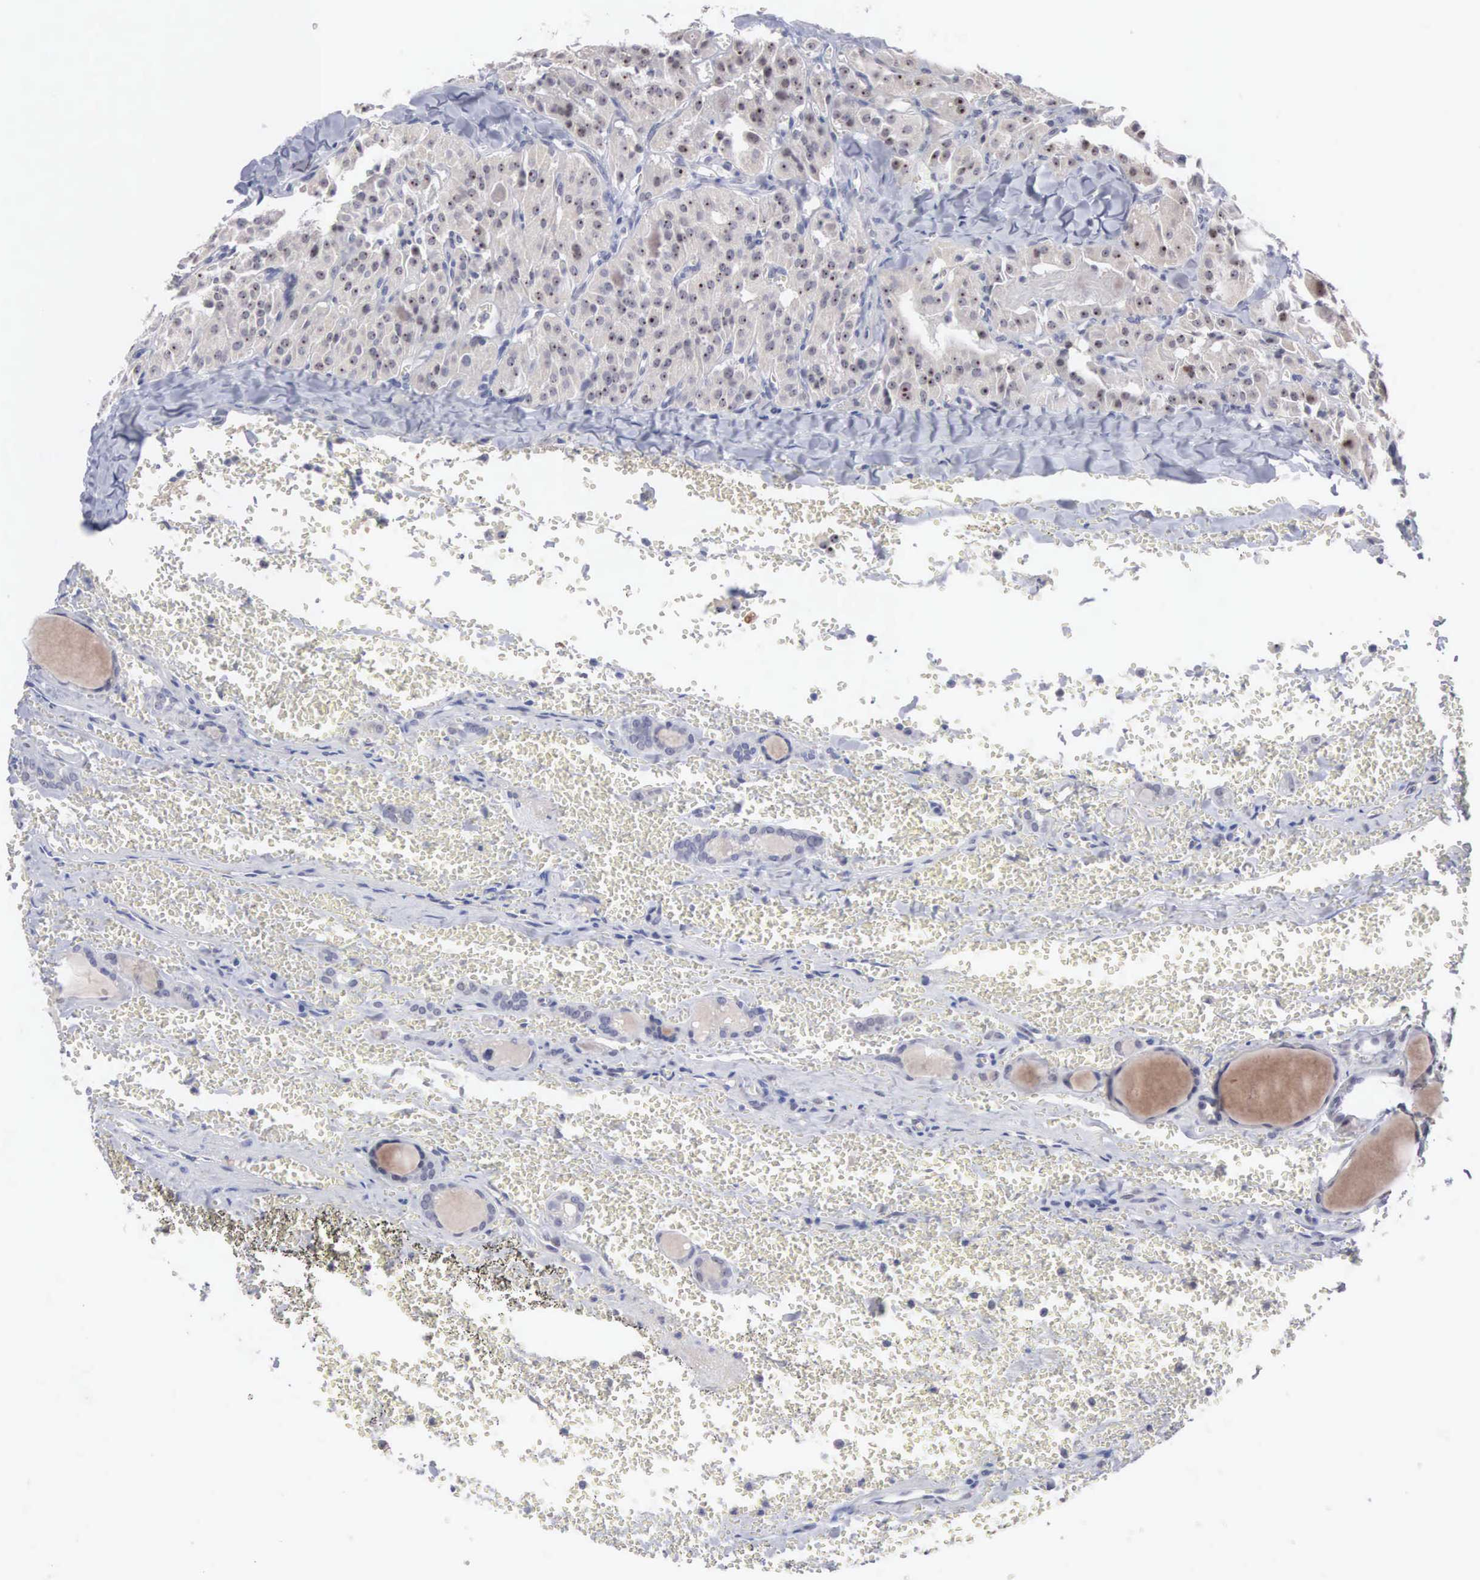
{"staining": {"intensity": "weak", "quantity": ">75%", "location": "cytoplasmic/membranous"}, "tissue": "thyroid cancer", "cell_type": "Tumor cells", "image_type": "cancer", "snomed": [{"axis": "morphology", "description": "Carcinoma, NOS"}, {"axis": "topography", "description": "Thyroid gland"}], "caption": "This histopathology image shows thyroid cancer (carcinoma) stained with IHC to label a protein in brown. The cytoplasmic/membranous of tumor cells show weak positivity for the protein. Nuclei are counter-stained blue.", "gene": "ACOT4", "patient": {"sex": "male", "age": 76}}